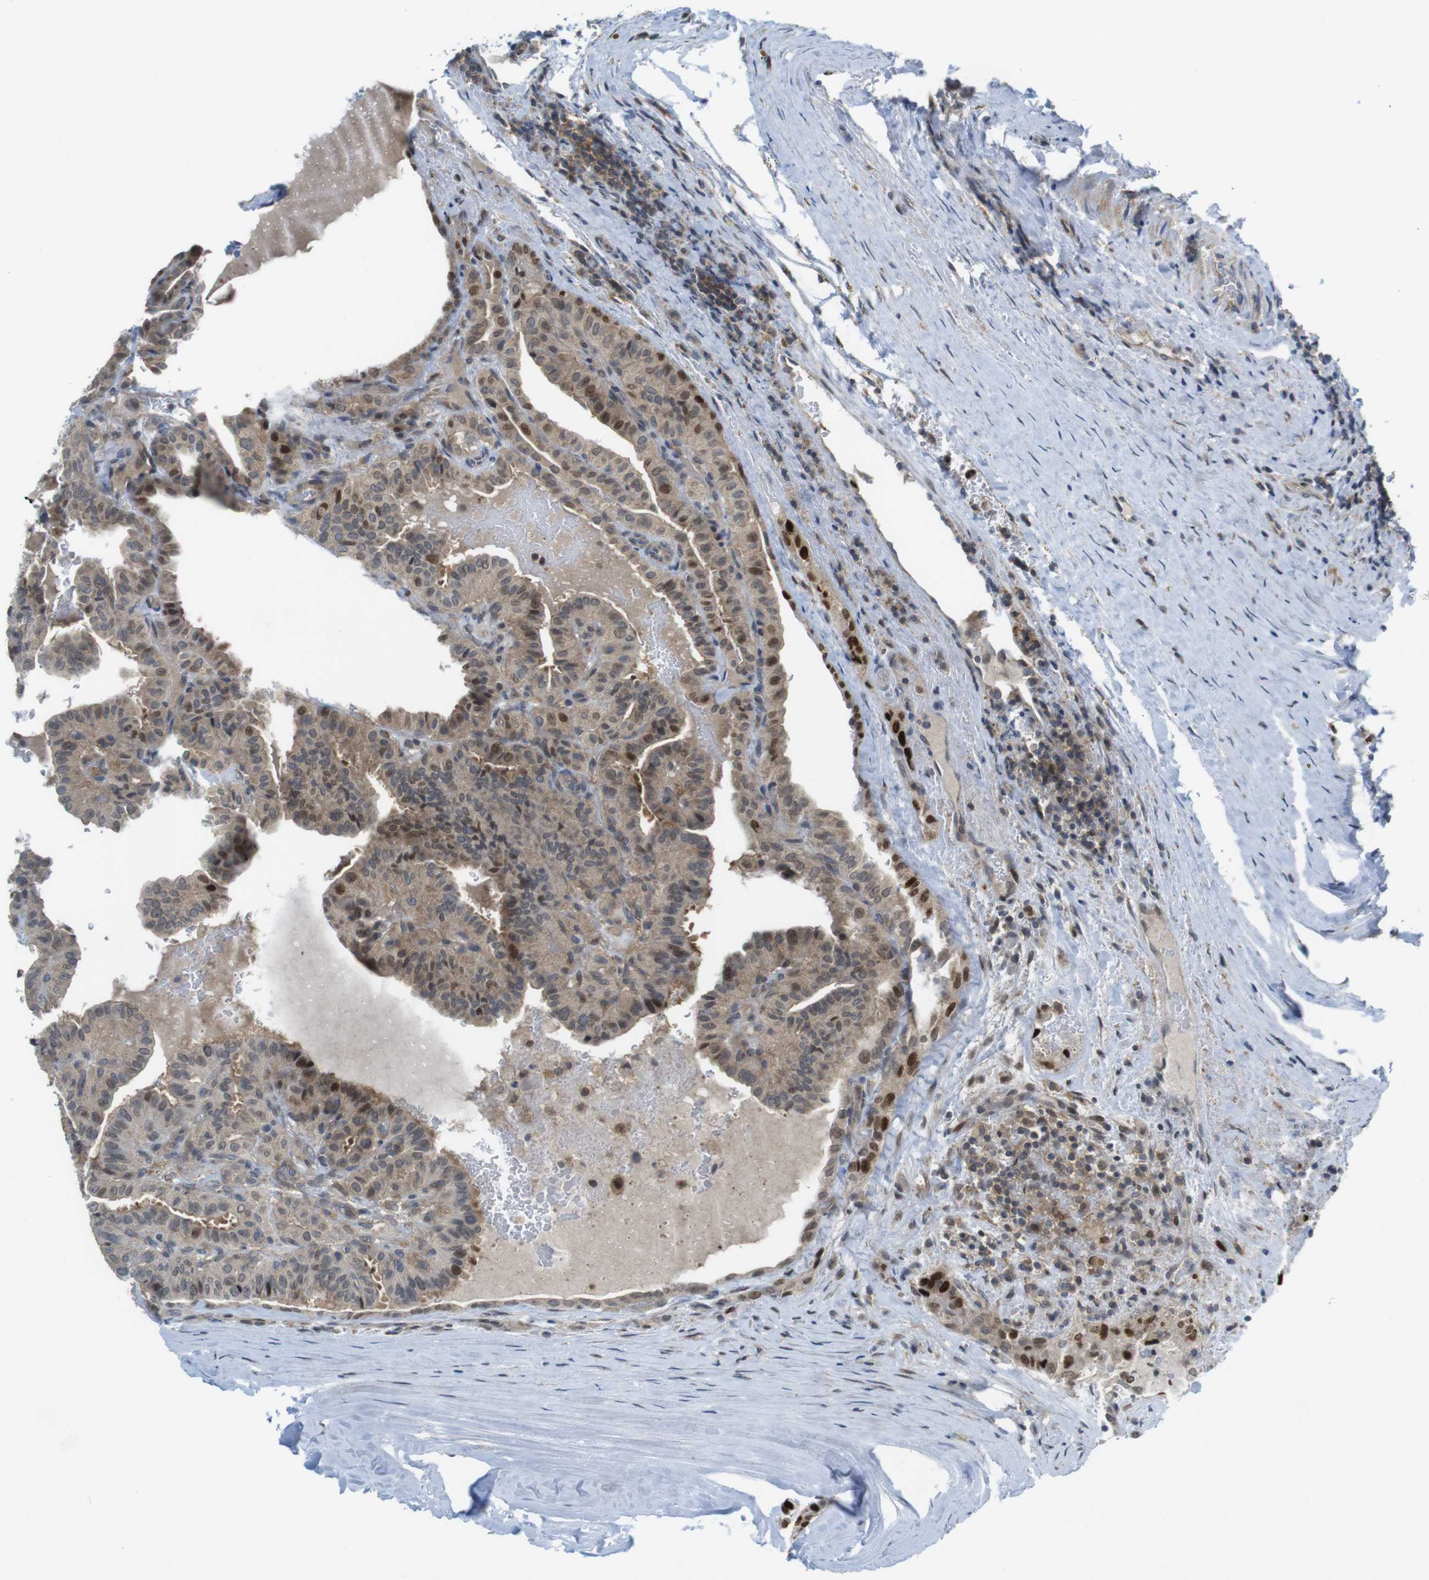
{"staining": {"intensity": "moderate", "quantity": ">75%", "location": "cytoplasmic/membranous,nuclear"}, "tissue": "thyroid cancer", "cell_type": "Tumor cells", "image_type": "cancer", "snomed": [{"axis": "morphology", "description": "Papillary adenocarcinoma, NOS"}, {"axis": "topography", "description": "Thyroid gland"}], "caption": "Human thyroid cancer (papillary adenocarcinoma) stained with a protein marker shows moderate staining in tumor cells.", "gene": "RCC1", "patient": {"sex": "male", "age": 77}}